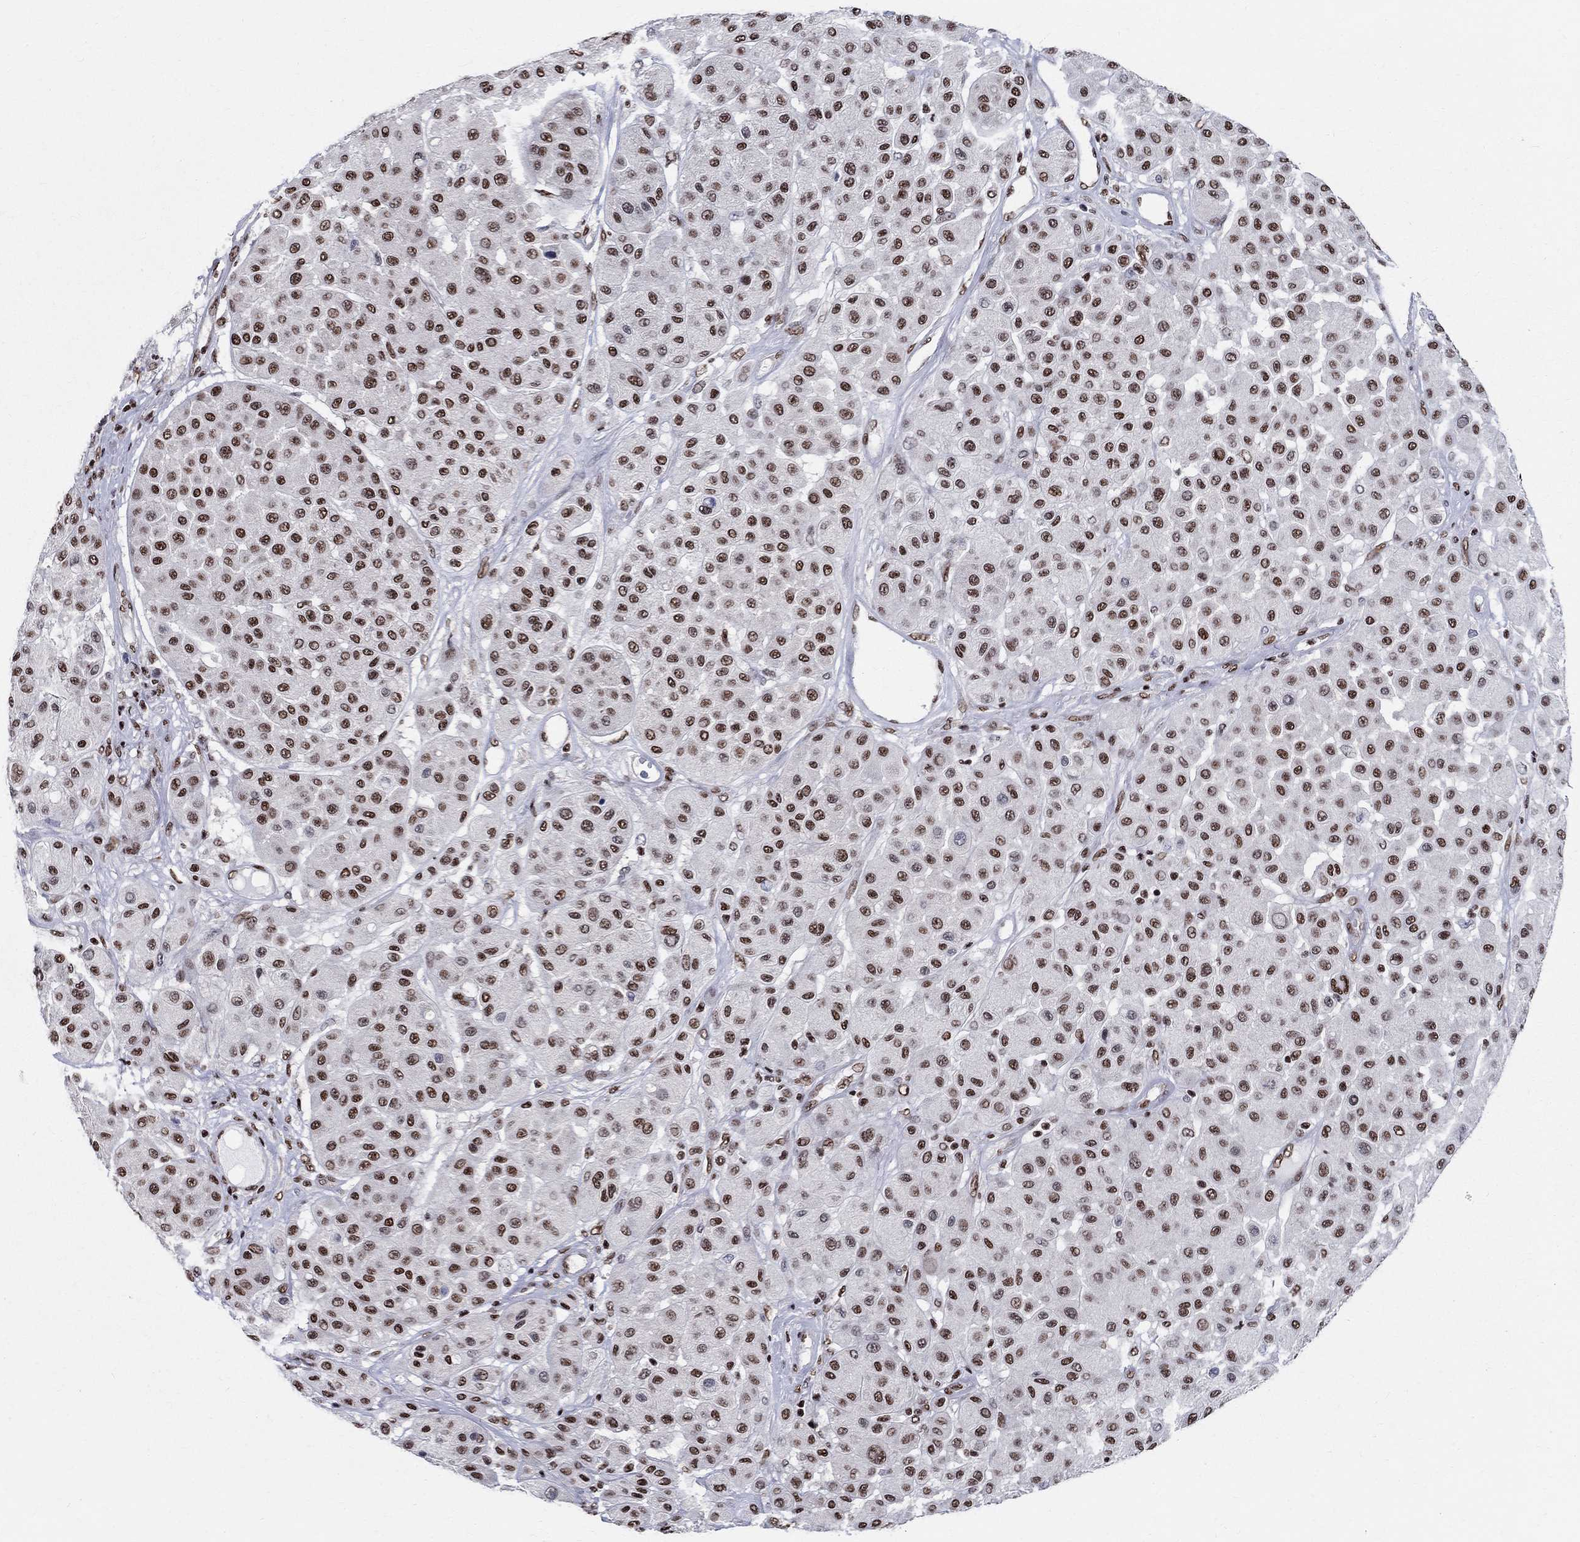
{"staining": {"intensity": "strong", "quantity": "25%-75%", "location": "nuclear"}, "tissue": "melanoma", "cell_type": "Tumor cells", "image_type": "cancer", "snomed": [{"axis": "morphology", "description": "Malignant melanoma, Metastatic site"}, {"axis": "topography", "description": "Smooth muscle"}], "caption": "Protein expression analysis of human melanoma reveals strong nuclear expression in about 25%-75% of tumor cells.", "gene": "FBXO16", "patient": {"sex": "male", "age": 41}}